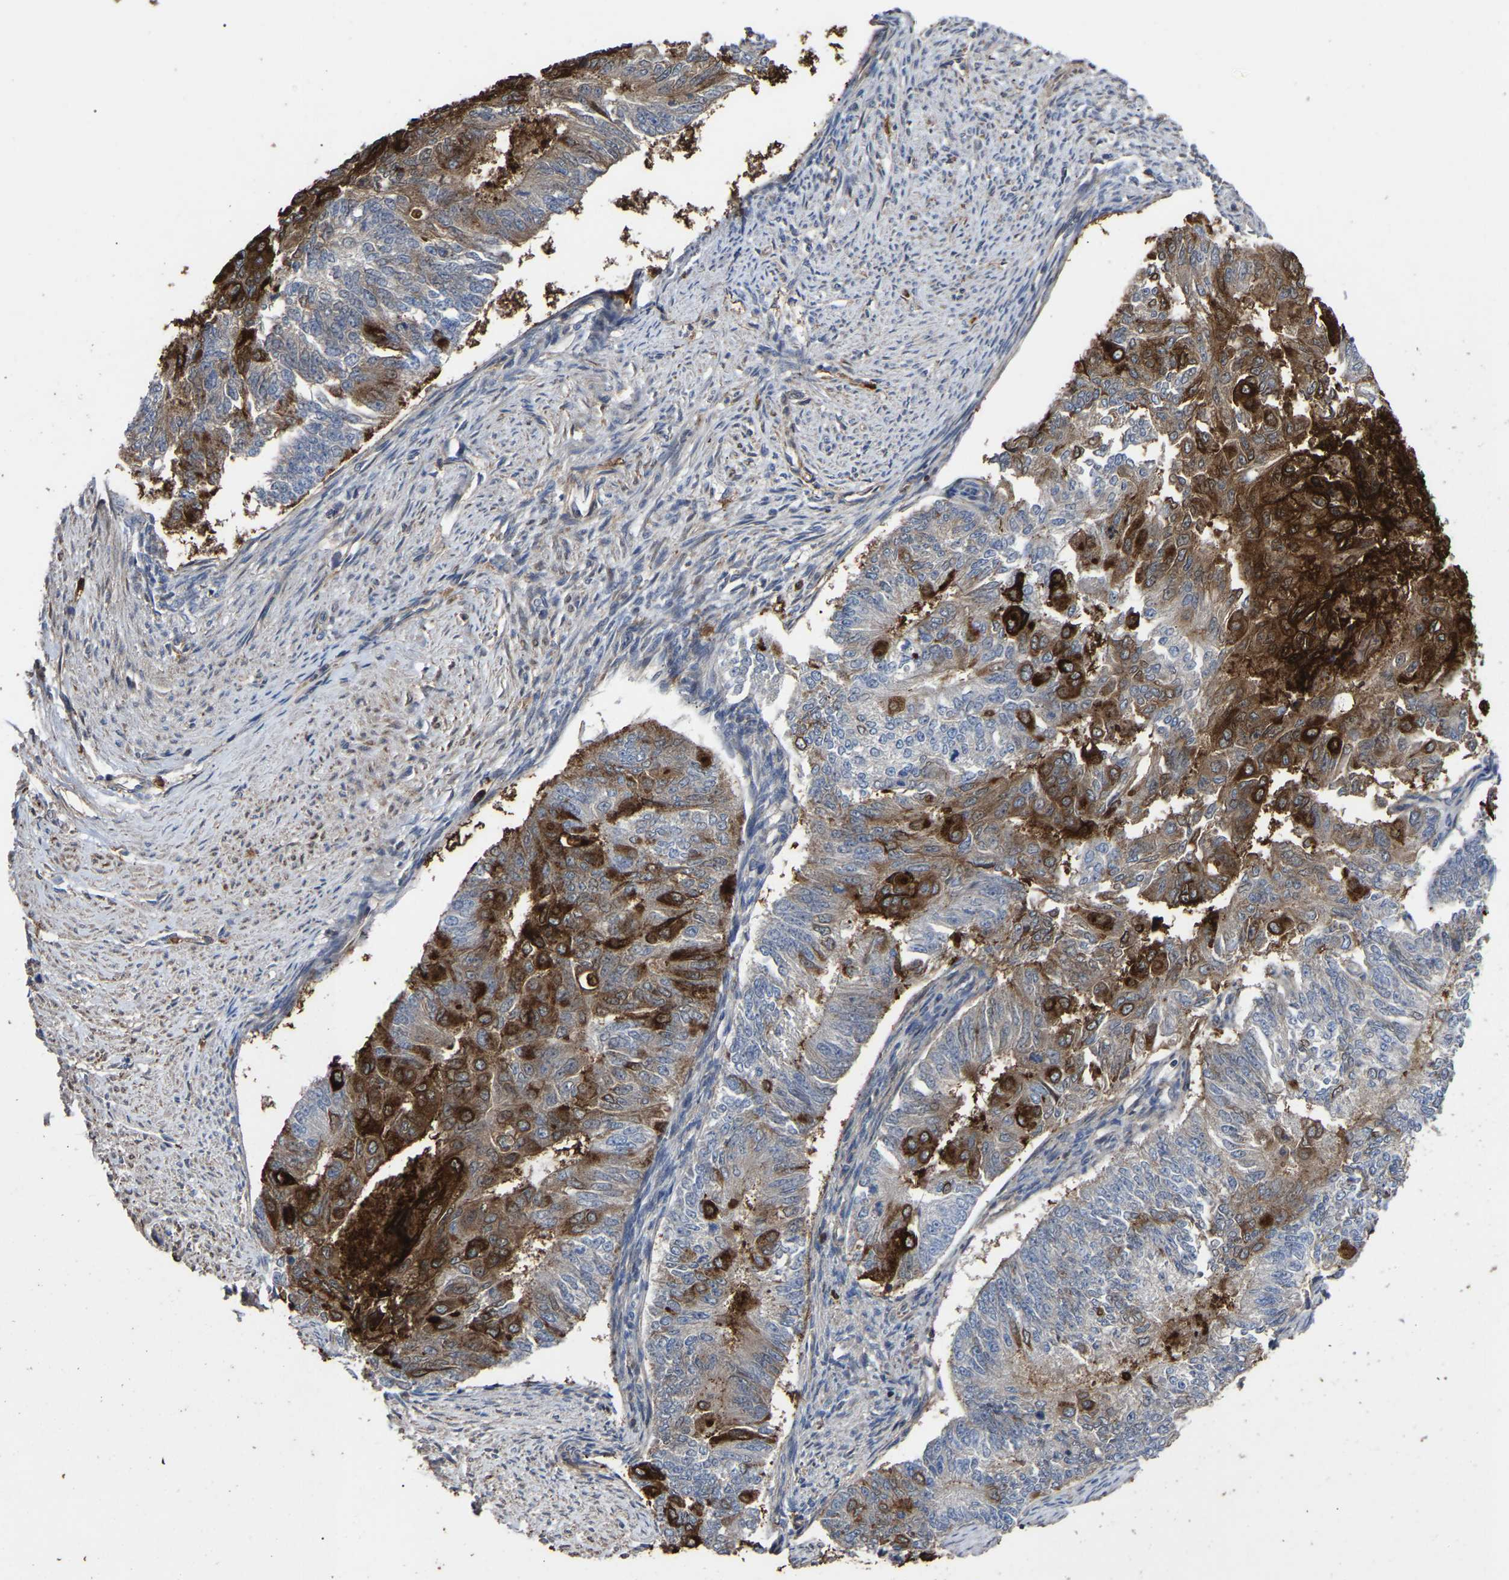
{"staining": {"intensity": "moderate", "quantity": "25%-75%", "location": "cytoplasmic/membranous"}, "tissue": "endometrial cancer", "cell_type": "Tumor cells", "image_type": "cancer", "snomed": [{"axis": "morphology", "description": "Adenocarcinoma, NOS"}, {"axis": "topography", "description": "Endometrium"}], "caption": "Endometrial cancer (adenocarcinoma) stained with a brown dye exhibits moderate cytoplasmic/membranous positive staining in about 25%-75% of tumor cells.", "gene": "CIT", "patient": {"sex": "female", "age": 32}}